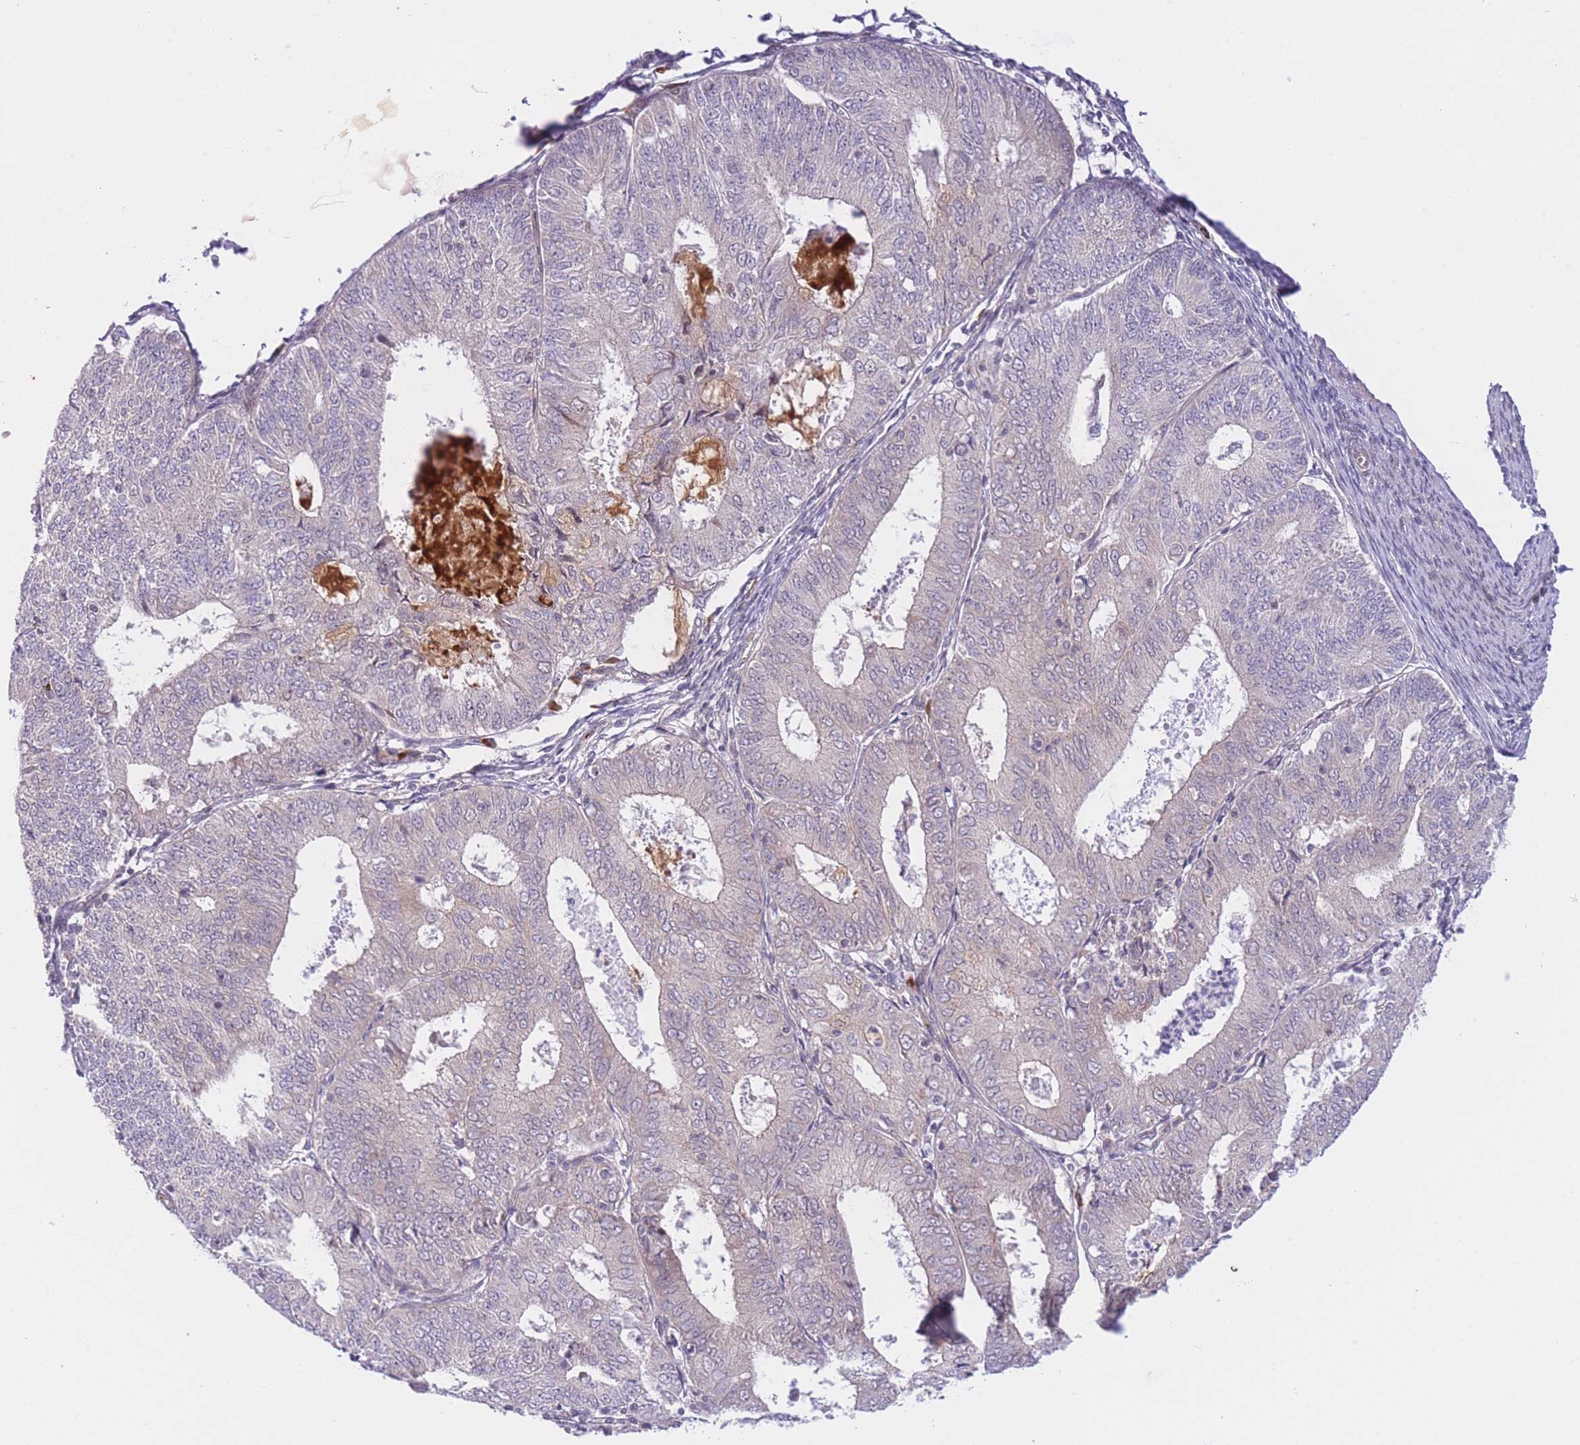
{"staining": {"intensity": "moderate", "quantity": "<25%", "location": "cytoplasmic/membranous"}, "tissue": "endometrial cancer", "cell_type": "Tumor cells", "image_type": "cancer", "snomed": [{"axis": "morphology", "description": "Adenocarcinoma, NOS"}, {"axis": "topography", "description": "Endometrium"}], "caption": "Moderate cytoplasmic/membranous staining for a protein is identified in approximately <25% of tumor cells of endometrial cancer using immunohistochemistry.", "gene": "CDC25B", "patient": {"sex": "female", "age": 57}}